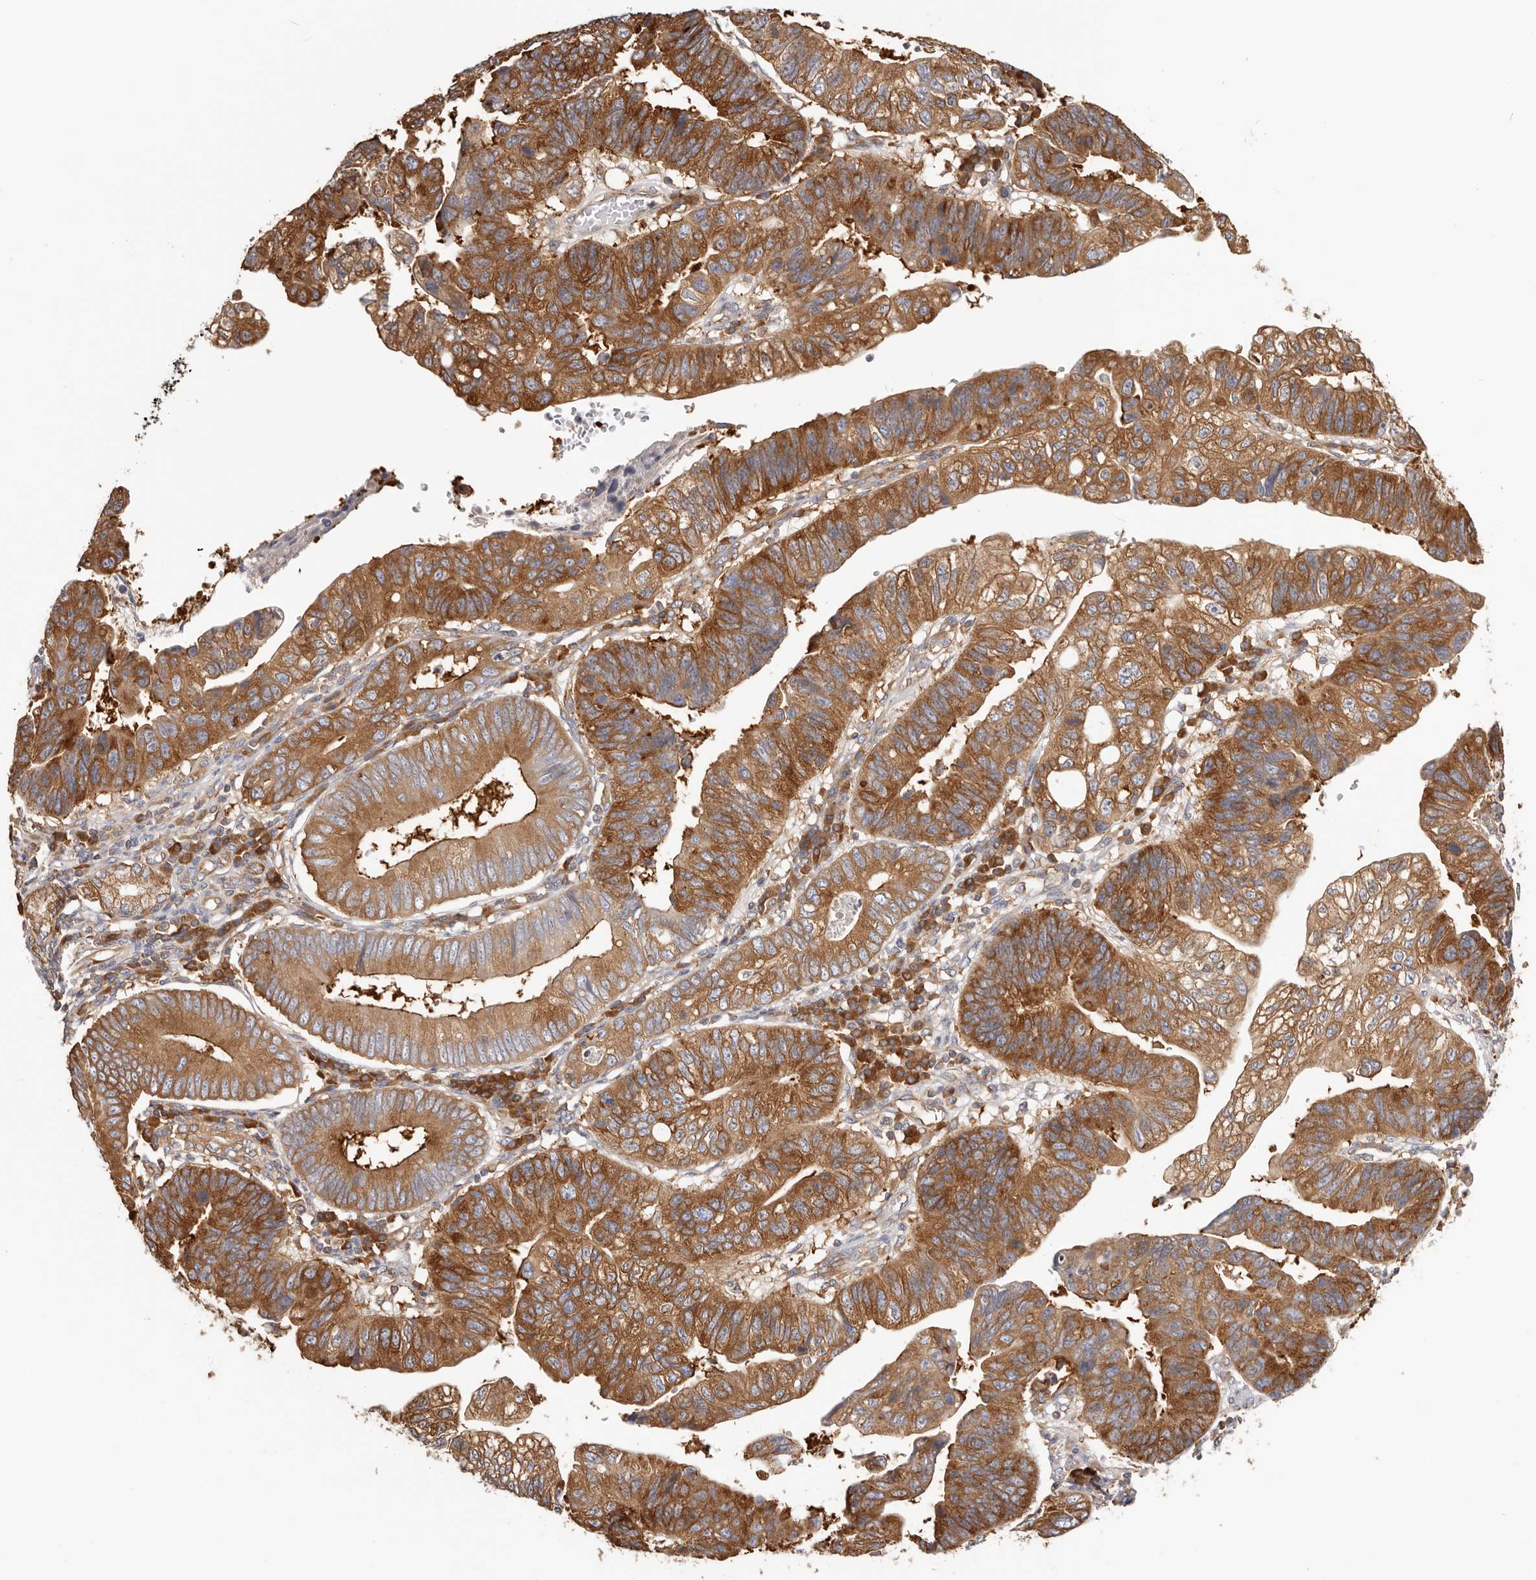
{"staining": {"intensity": "strong", "quantity": ">75%", "location": "cytoplasmic/membranous"}, "tissue": "stomach cancer", "cell_type": "Tumor cells", "image_type": "cancer", "snomed": [{"axis": "morphology", "description": "Adenocarcinoma, NOS"}, {"axis": "topography", "description": "Stomach"}], "caption": "Stomach cancer was stained to show a protein in brown. There is high levels of strong cytoplasmic/membranous staining in approximately >75% of tumor cells.", "gene": "EPRS1", "patient": {"sex": "male", "age": 59}}